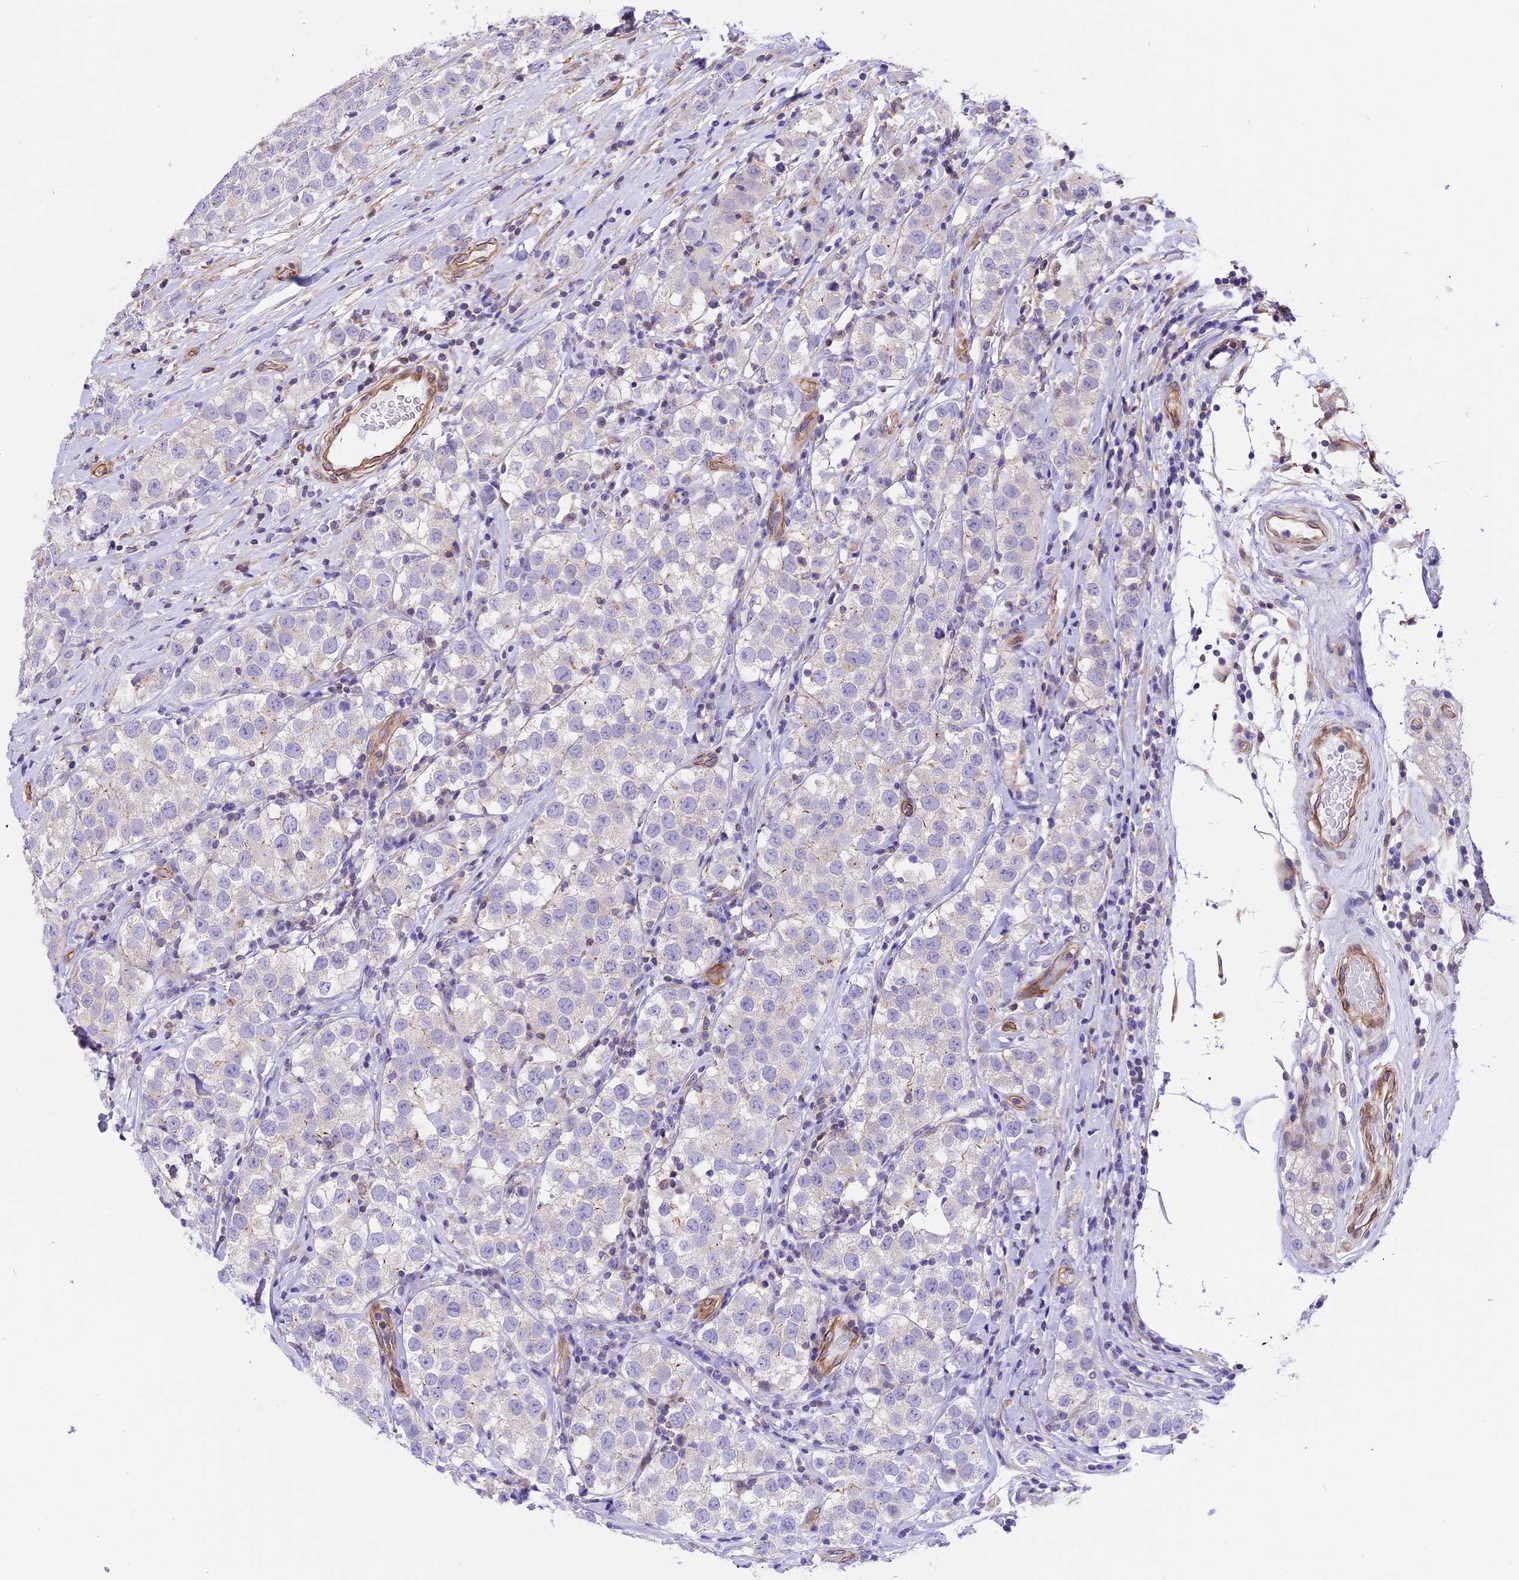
{"staining": {"intensity": "negative", "quantity": "none", "location": "none"}, "tissue": "testis cancer", "cell_type": "Tumor cells", "image_type": "cancer", "snomed": [{"axis": "morphology", "description": "Seminoma, NOS"}, {"axis": "topography", "description": "Testis"}], "caption": "Immunohistochemical staining of testis seminoma reveals no significant expression in tumor cells. (IHC, brightfield microscopy, high magnification).", "gene": "R3HDM4", "patient": {"sex": "male", "age": 34}}